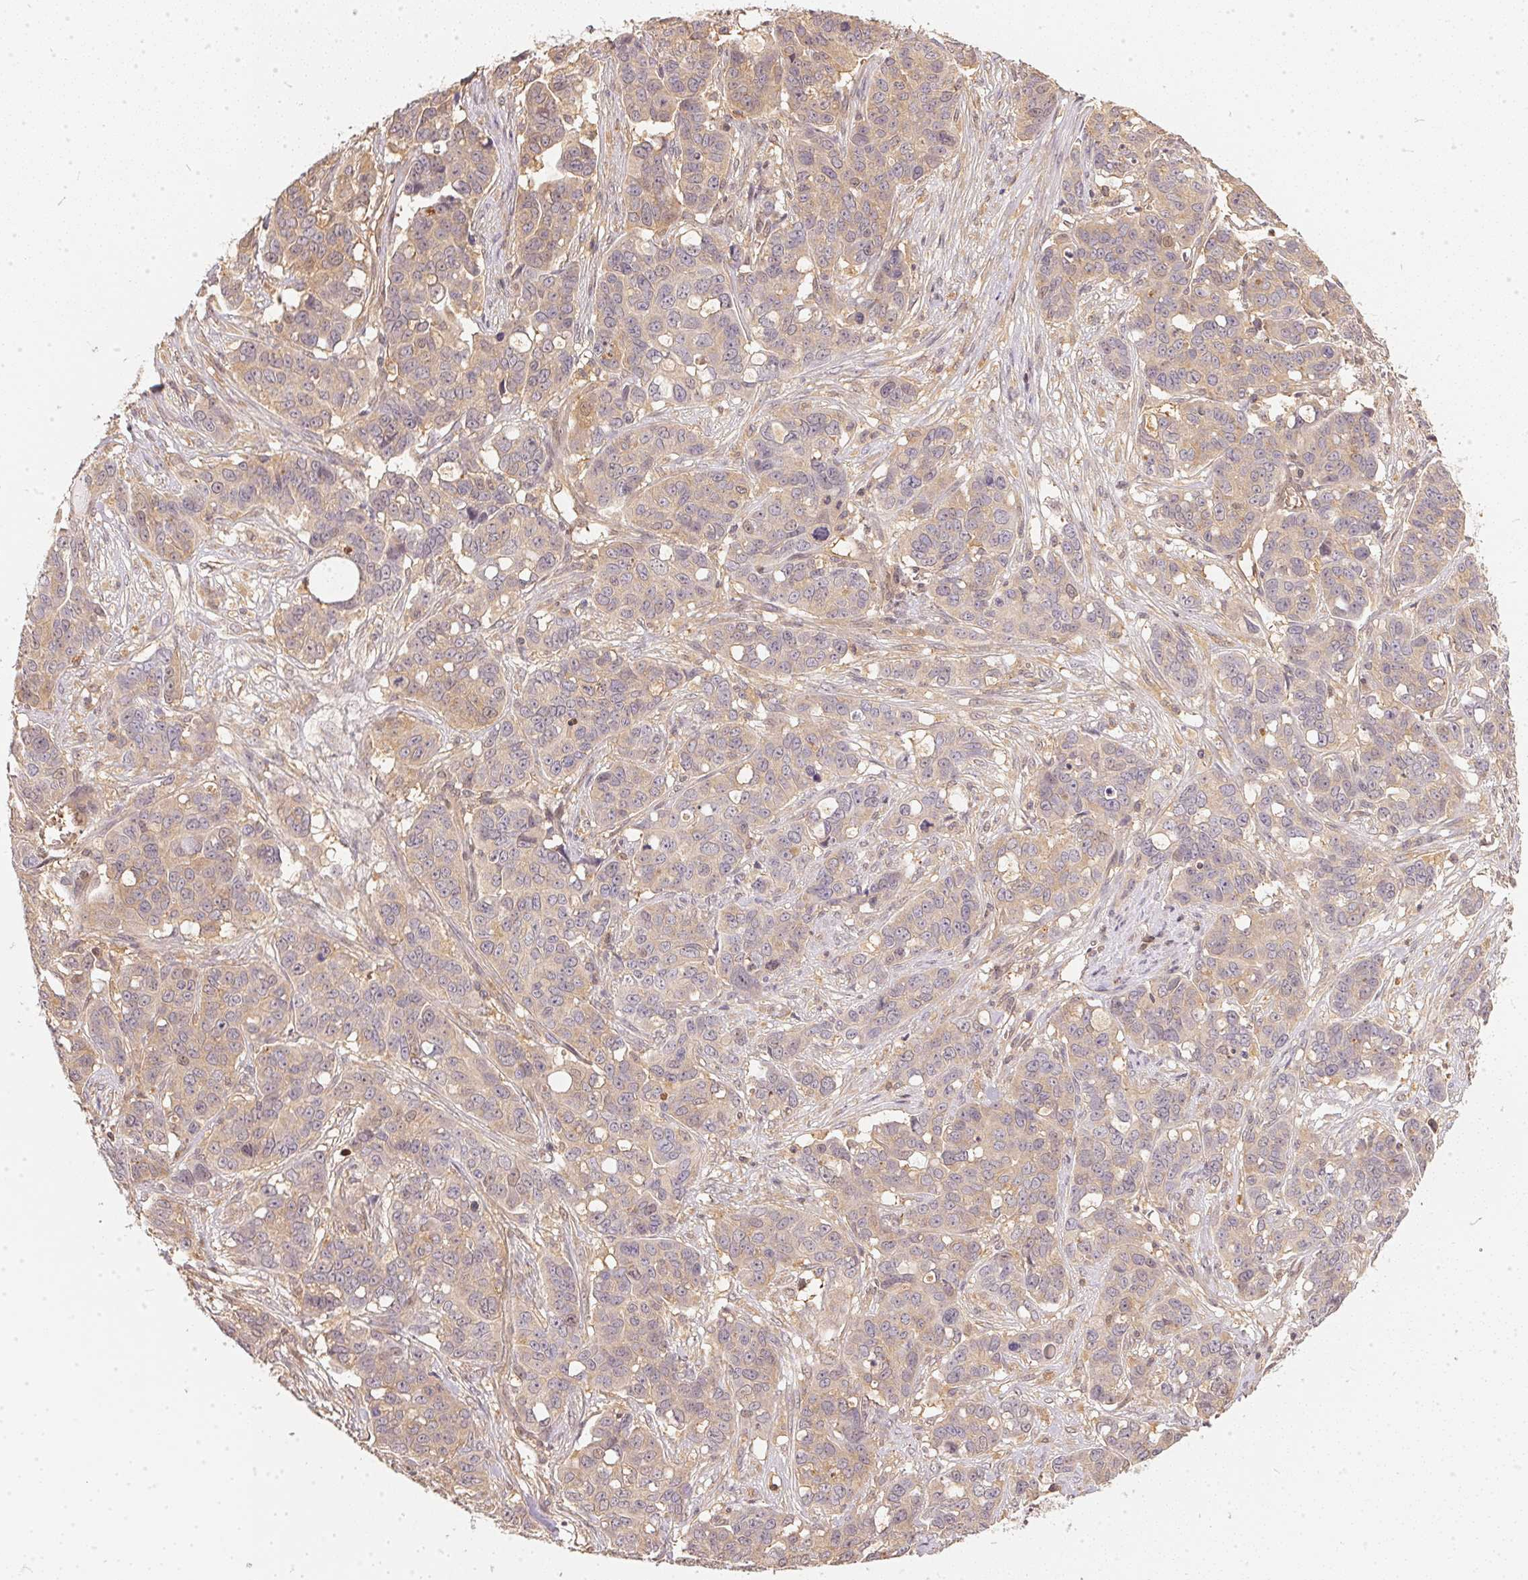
{"staining": {"intensity": "weak", "quantity": ">75%", "location": "cytoplasmic/membranous"}, "tissue": "ovarian cancer", "cell_type": "Tumor cells", "image_type": "cancer", "snomed": [{"axis": "morphology", "description": "Carcinoma, endometroid"}, {"axis": "topography", "description": "Ovary"}], "caption": "High-magnification brightfield microscopy of ovarian endometroid carcinoma stained with DAB (3,3'-diaminobenzidine) (brown) and counterstained with hematoxylin (blue). tumor cells exhibit weak cytoplasmic/membranous positivity is seen in about>75% of cells. (DAB (3,3'-diaminobenzidine) IHC, brown staining for protein, blue staining for nuclei).", "gene": "BLMH", "patient": {"sex": "female", "age": 78}}